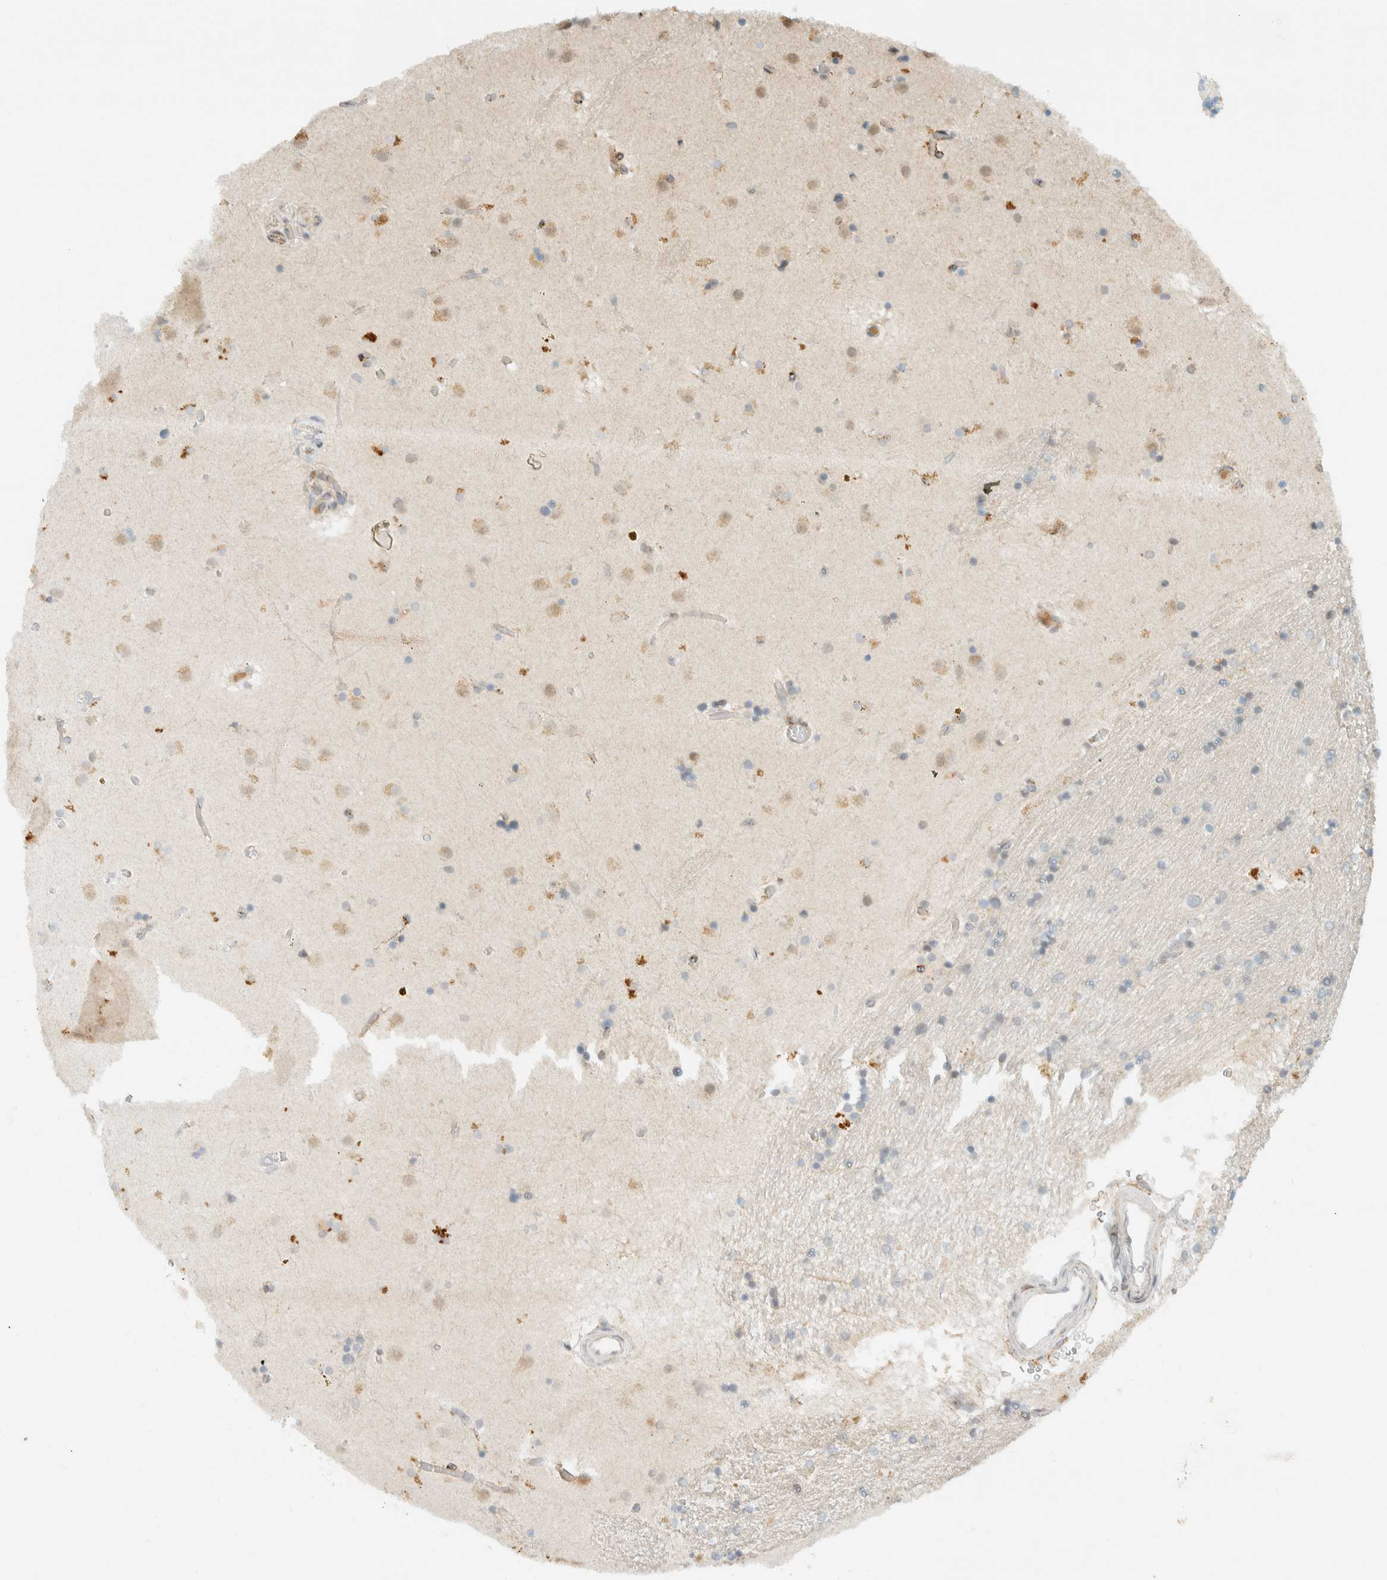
{"staining": {"intensity": "negative", "quantity": "none", "location": "none"}, "tissue": "caudate", "cell_type": "Glial cells", "image_type": "normal", "snomed": [{"axis": "morphology", "description": "Normal tissue, NOS"}, {"axis": "topography", "description": "Lateral ventricle wall"}], "caption": "DAB immunohistochemical staining of unremarkable caudate shows no significant staining in glial cells.", "gene": "ITPRID1", "patient": {"sex": "male", "age": 70}}